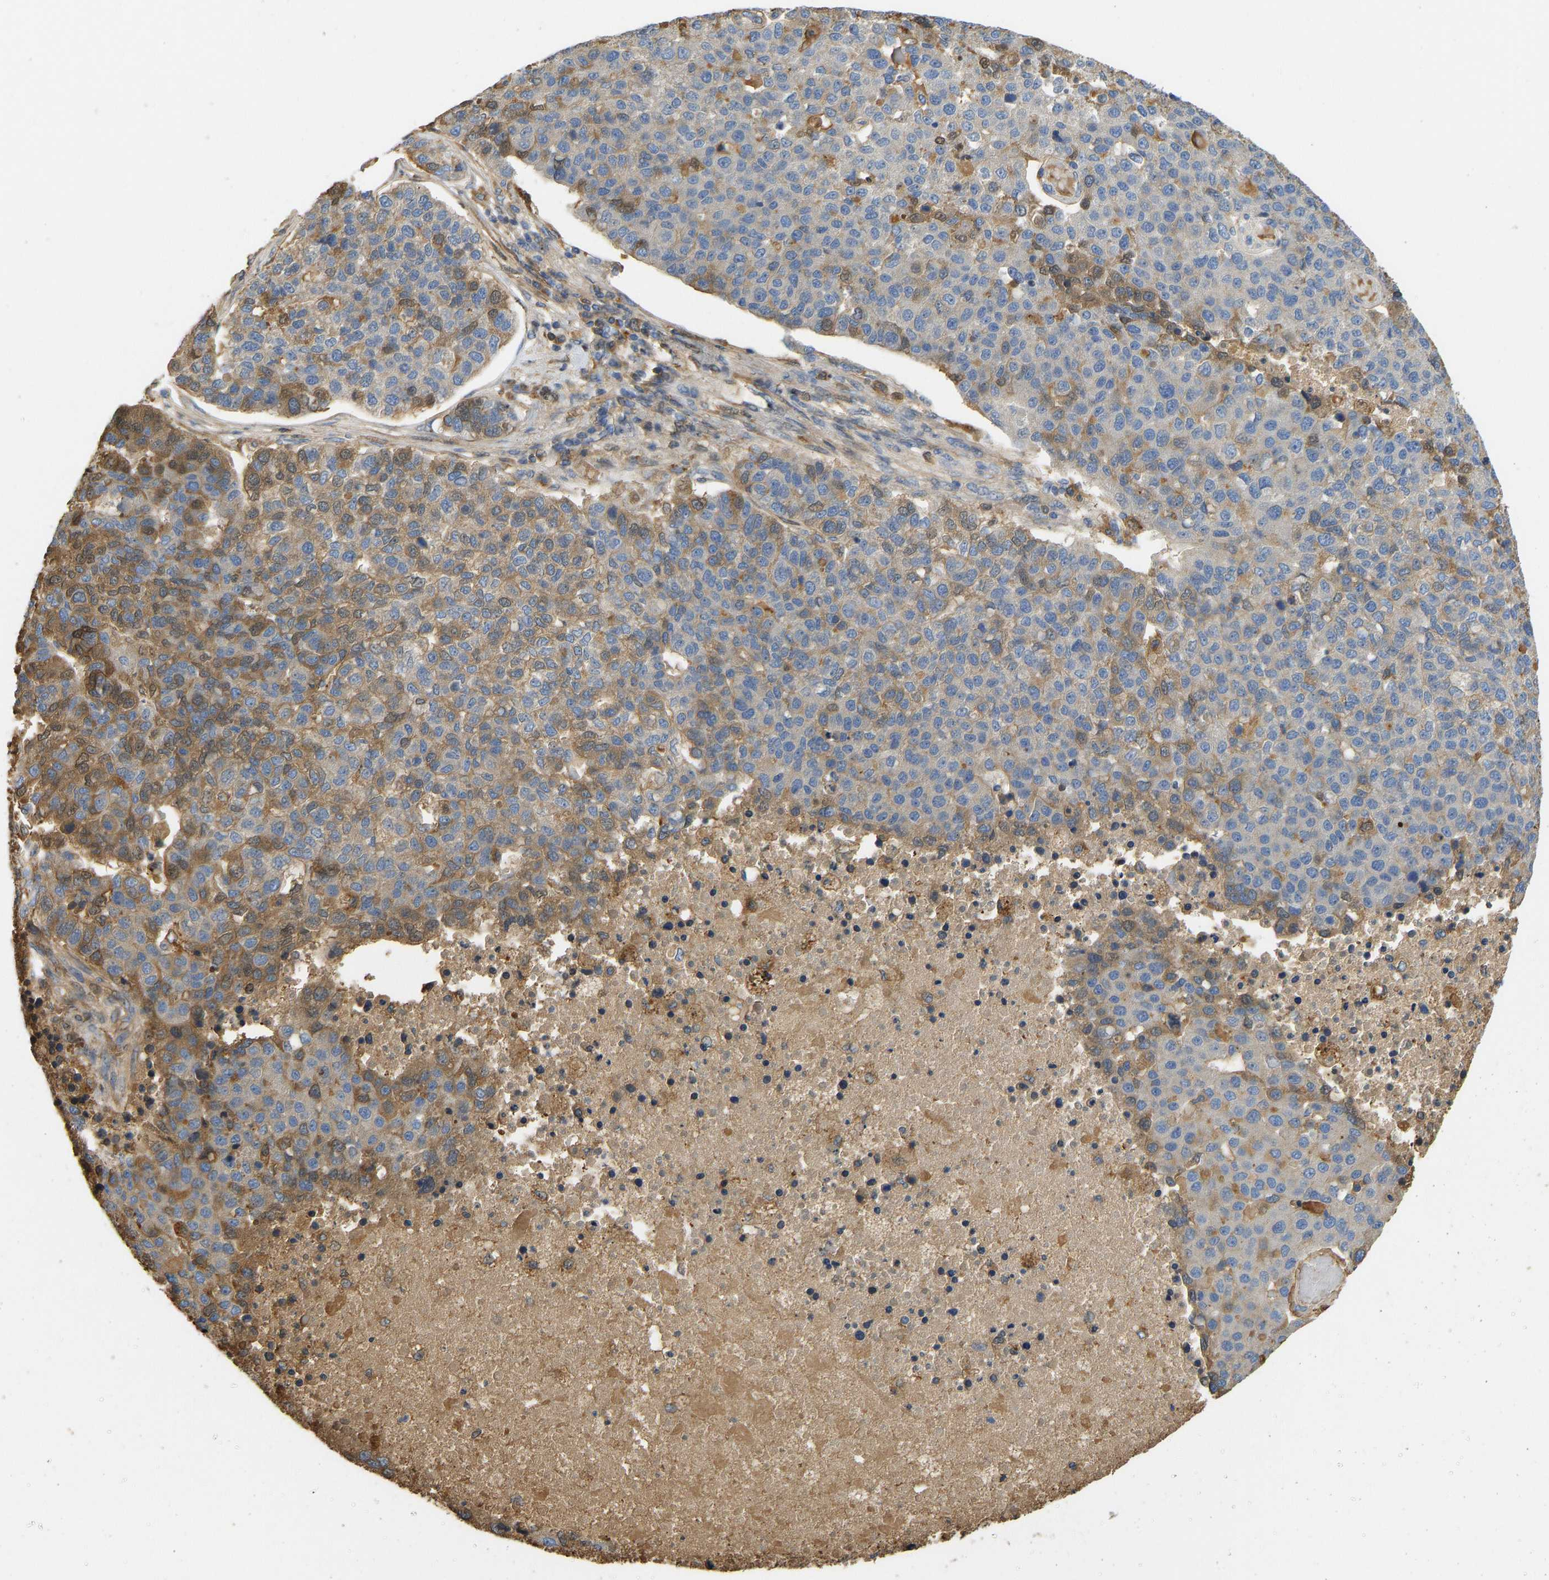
{"staining": {"intensity": "moderate", "quantity": "25%-75%", "location": "cytoplasmic/membranous,nuclear"}, "tissue": "pancreatic cancer", "cell_type": "Tumor cells", "image_type": "cancer", "snomed": [{"axis": "morphology", "description": "Adenocarcinoma, NOS"}, {"axis": "topography", "description": "Pancreas"}], "caption": "The image reveals immunohistochemical staining of pancreatic adenocarcinoma. There is moderate cytoplasmic/membranous and nuclear positivity is present in approximately 25%-75% of tumor cells.", "gene": "VCPKMT", "patient": {"sex": "female", "age": 61}}